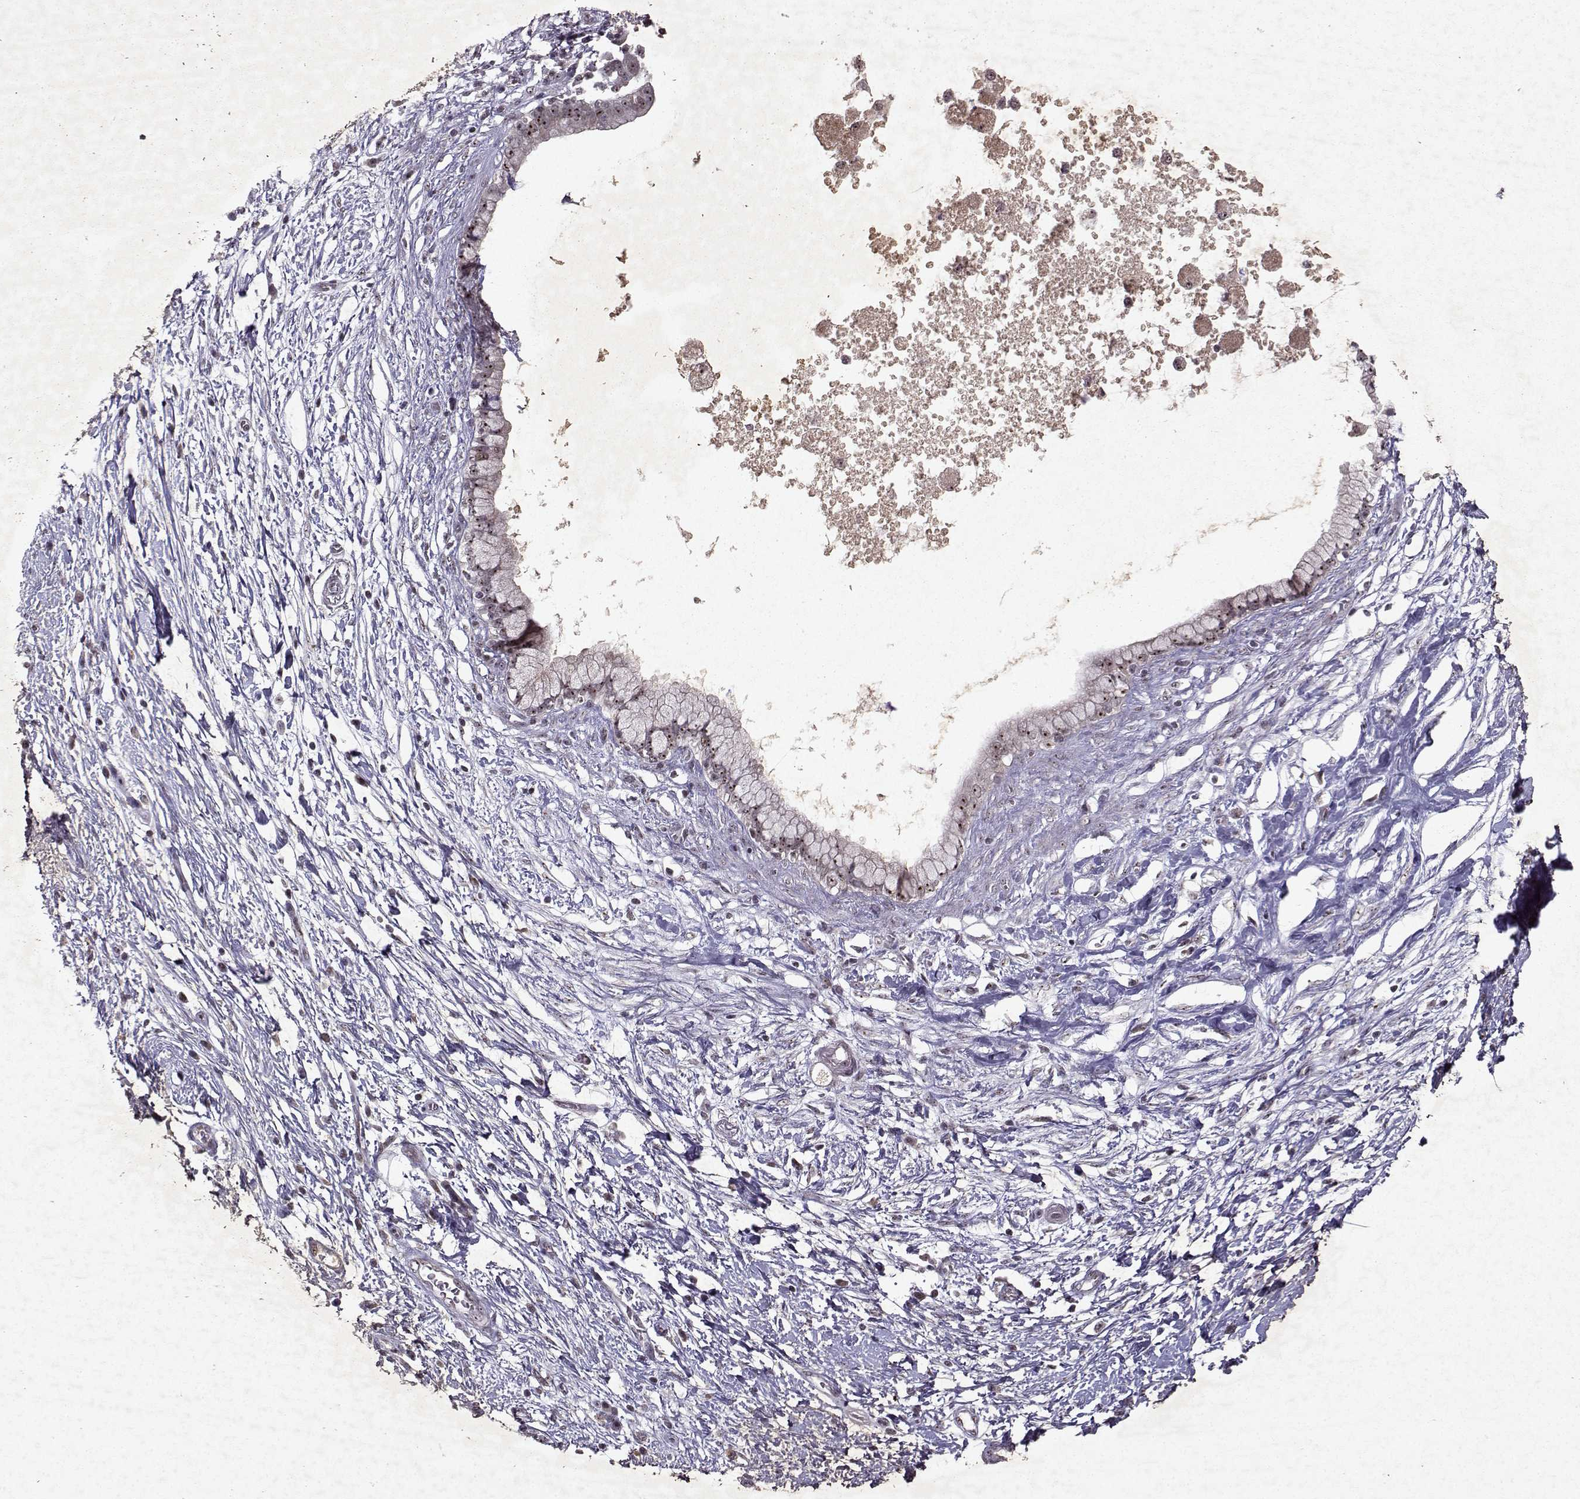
{"staining": {"intensity": "moderate", "quantity": ">75%", "location": "nuclear"}, "tissue": "pancreatic cancer", "cell_type": "Tumor cells", "image_type": "cancer", "snomed": [{"axis": "morphology", "description": "Adenocarcinoma, NOS"}, {"axis": "topography", "description": "Pancreas"}], "caption": "Immunohistochemistry staining of pancreatic cancer, which demonstrates medium levels of moderate nuclear expression in approximately >75% of tumor cells indicating moderate nuclear protein staining. The staining was performed using DAB (brown) for protein detection and nuclei were counterstained in hematoxylin (blue).", "gene": "DDX56", "patient": {"sex": "female", "age": 72}}